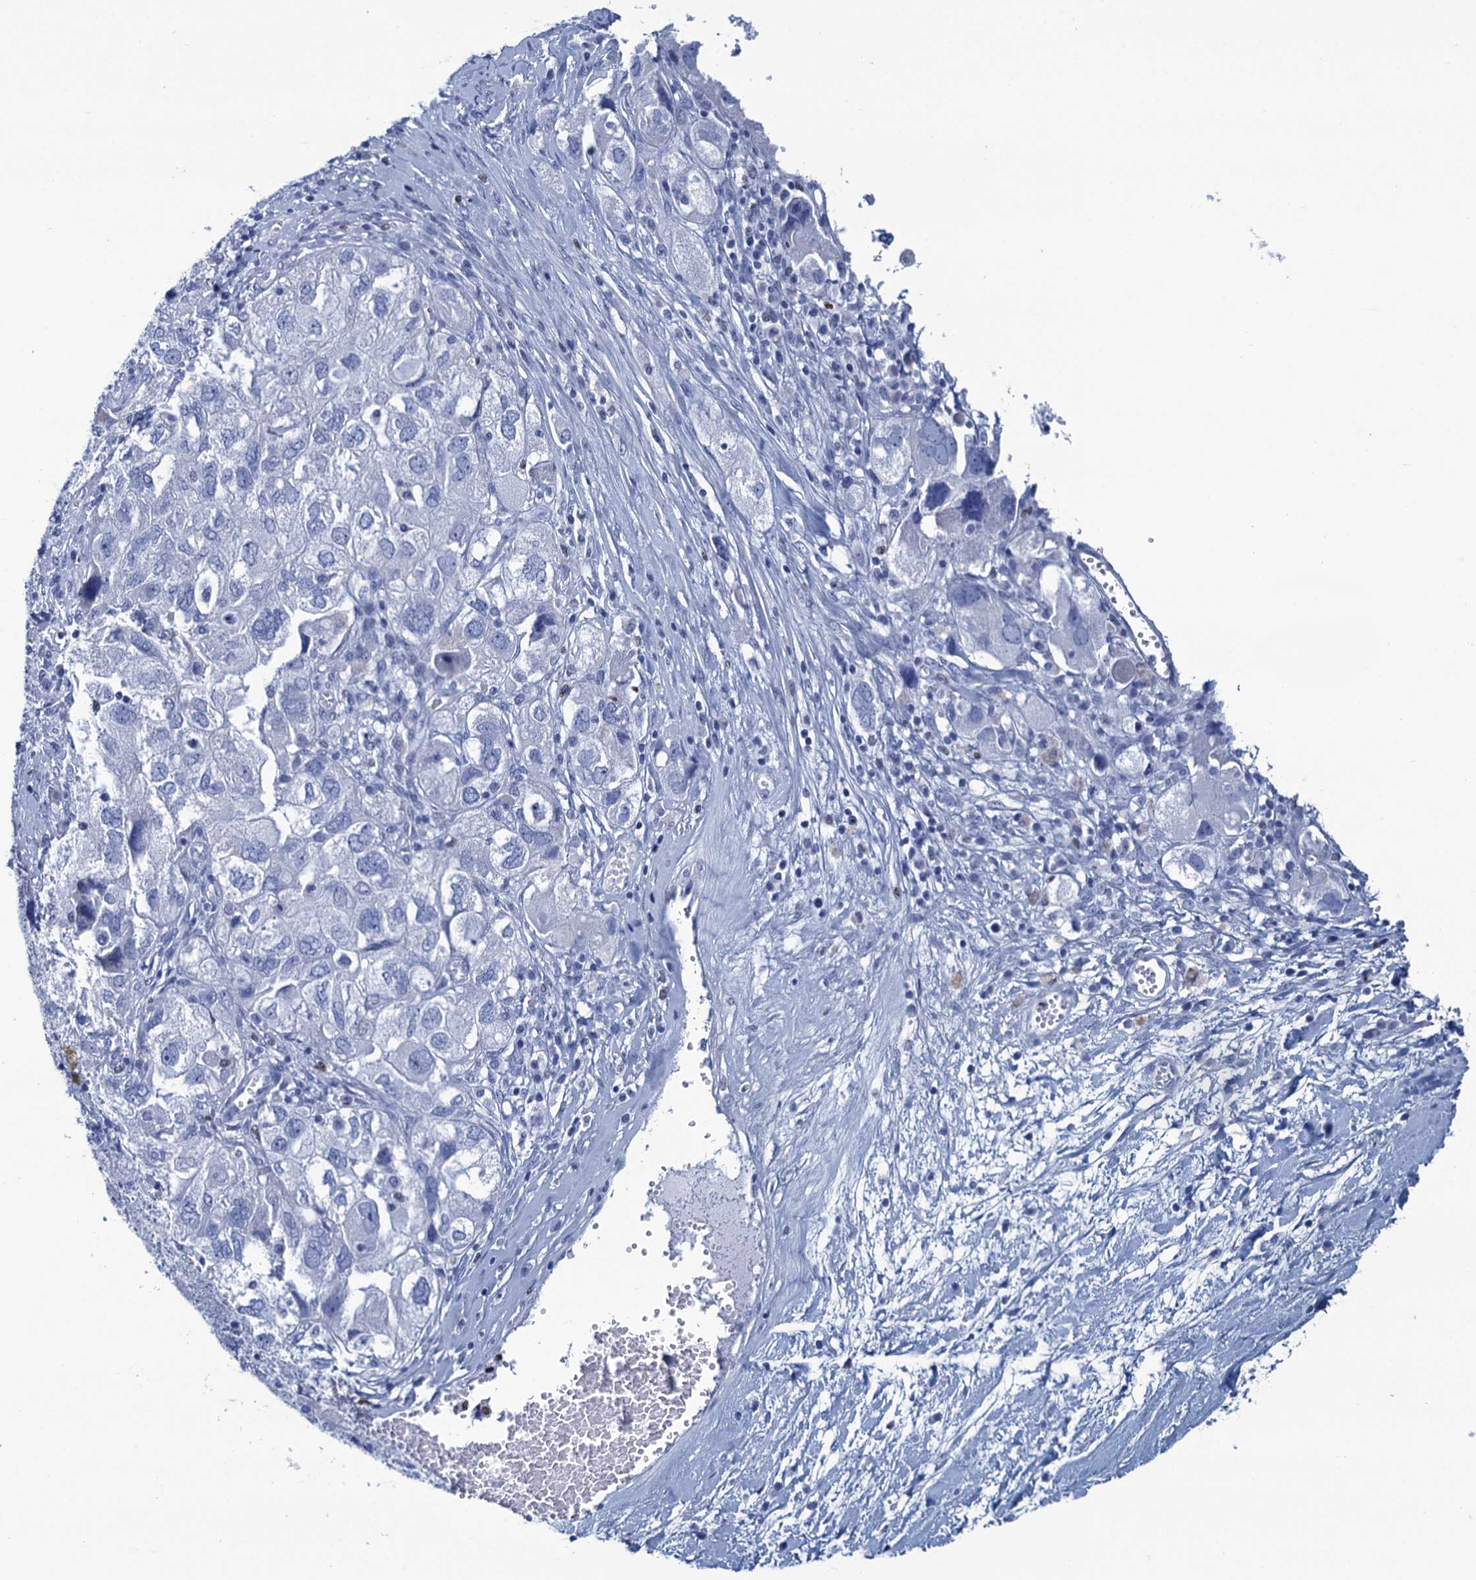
{"staining": {"intensity": "negative", "quantity": "none", "location": "none"}, "tissue": "ovarian cancer", "cell_type": "Tumor cells", "image_type": "cancer", "snomed": [{"axis": "morphology", "description": "Carcinoma, NOS"}, {"axis": "morphology", "description": "Cystadenocarcinoma, serous, NOS"}, {"axis": "topography", "description": "Ovary"}], "caption": "Human ovarian cancer stained for a protein using immunohistochemistry (IHC) shows no staining in tumor cells.", "gene": "RHCG", "patient": {"sex": "female", "age": 69}}